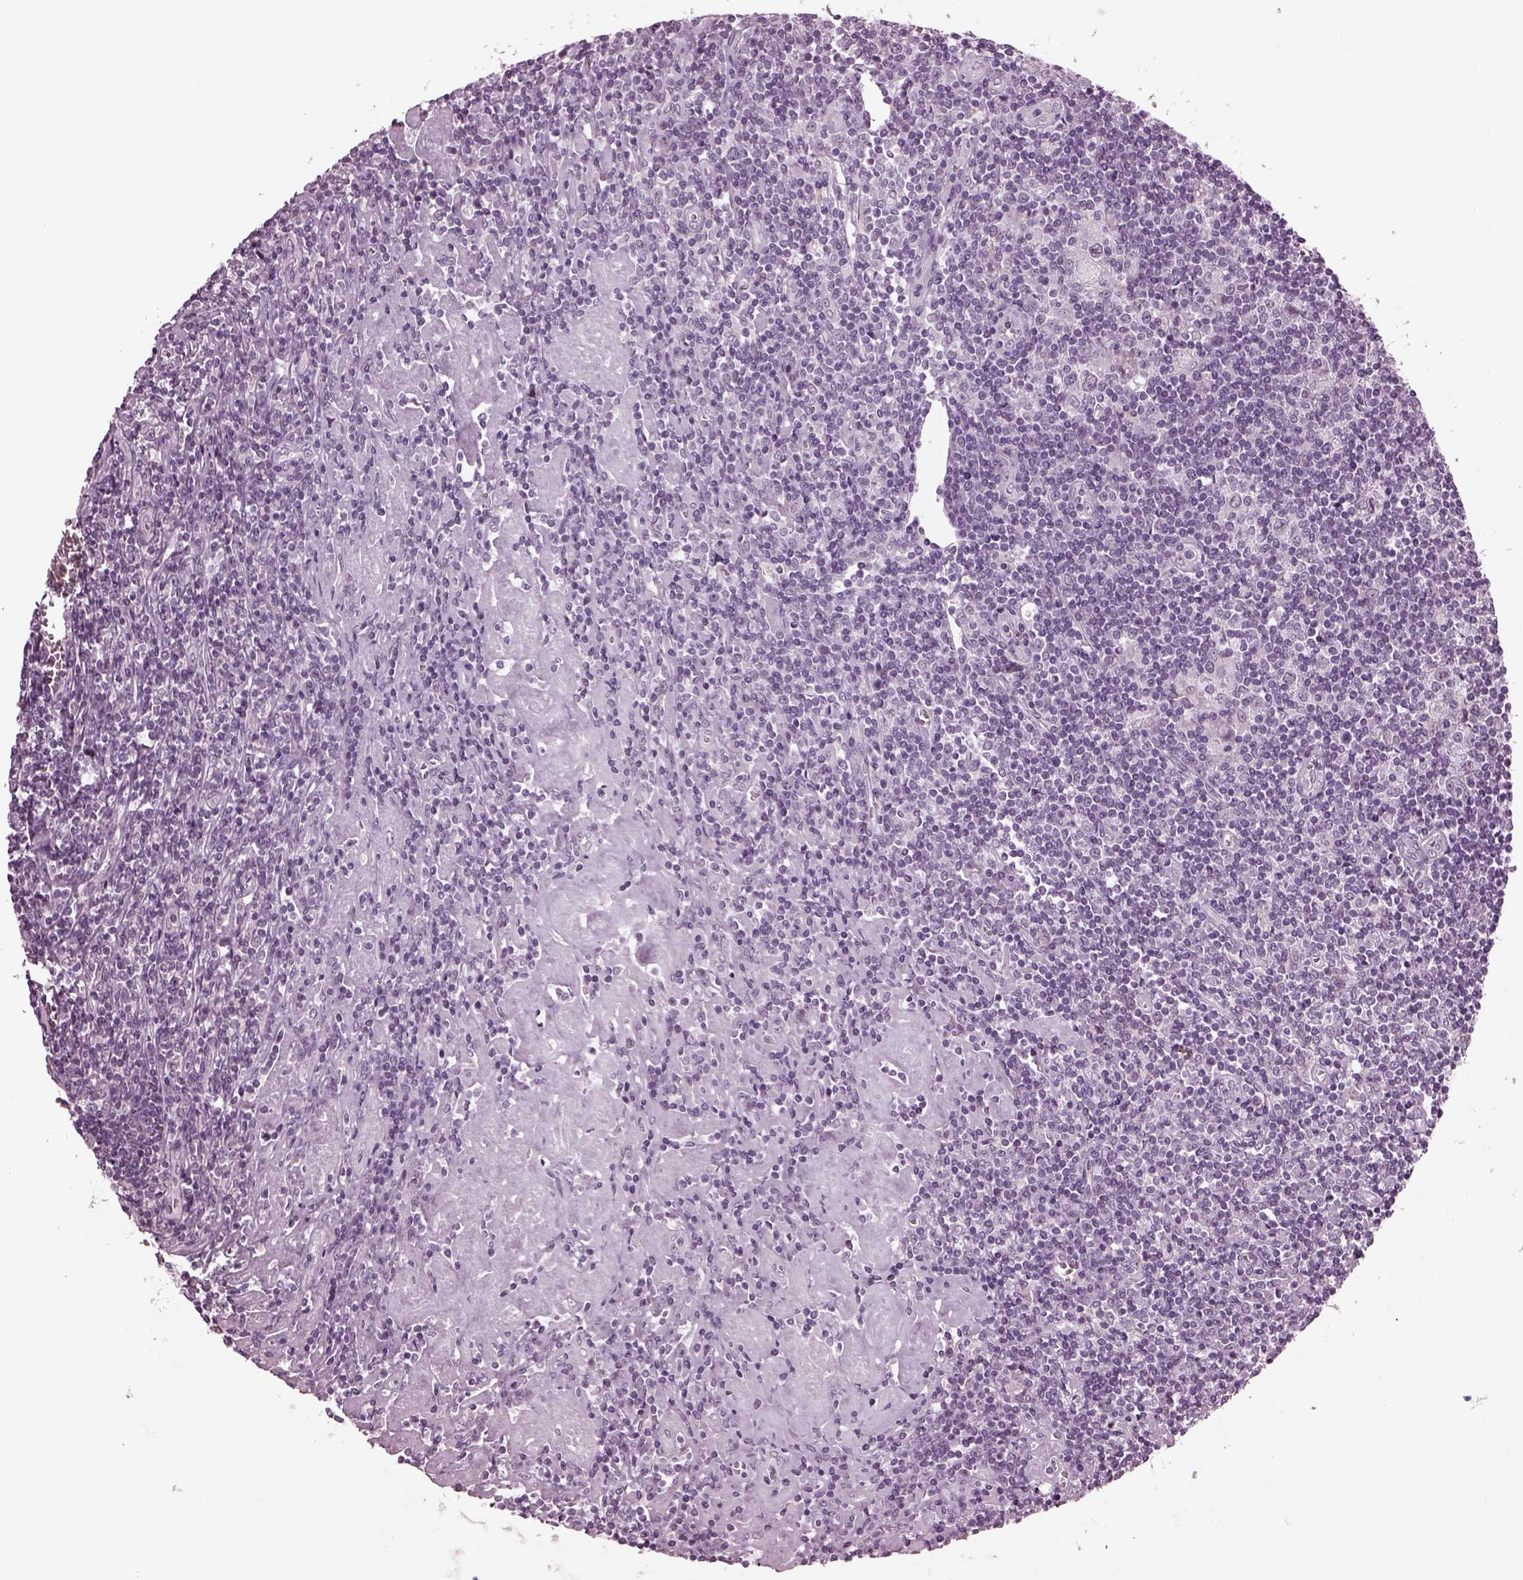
{"staining": {"intensity": "negative", "quantity": "none", "location": "none"}, "tissue": "lymphoma", "cell_type": "Tumor cells", "image_type": "cancer", "snomed": [{"axis": "morphology", "description": "Hodgkin's disease, NOS"}, {"axis": "topography", "description": "Lymph node"}], "caption": "A photomicrograph of human lymphoma is negative for staining in tumor cells.", "gene": "CLCN4", "patient": {"sex": "male", "age": 40}}